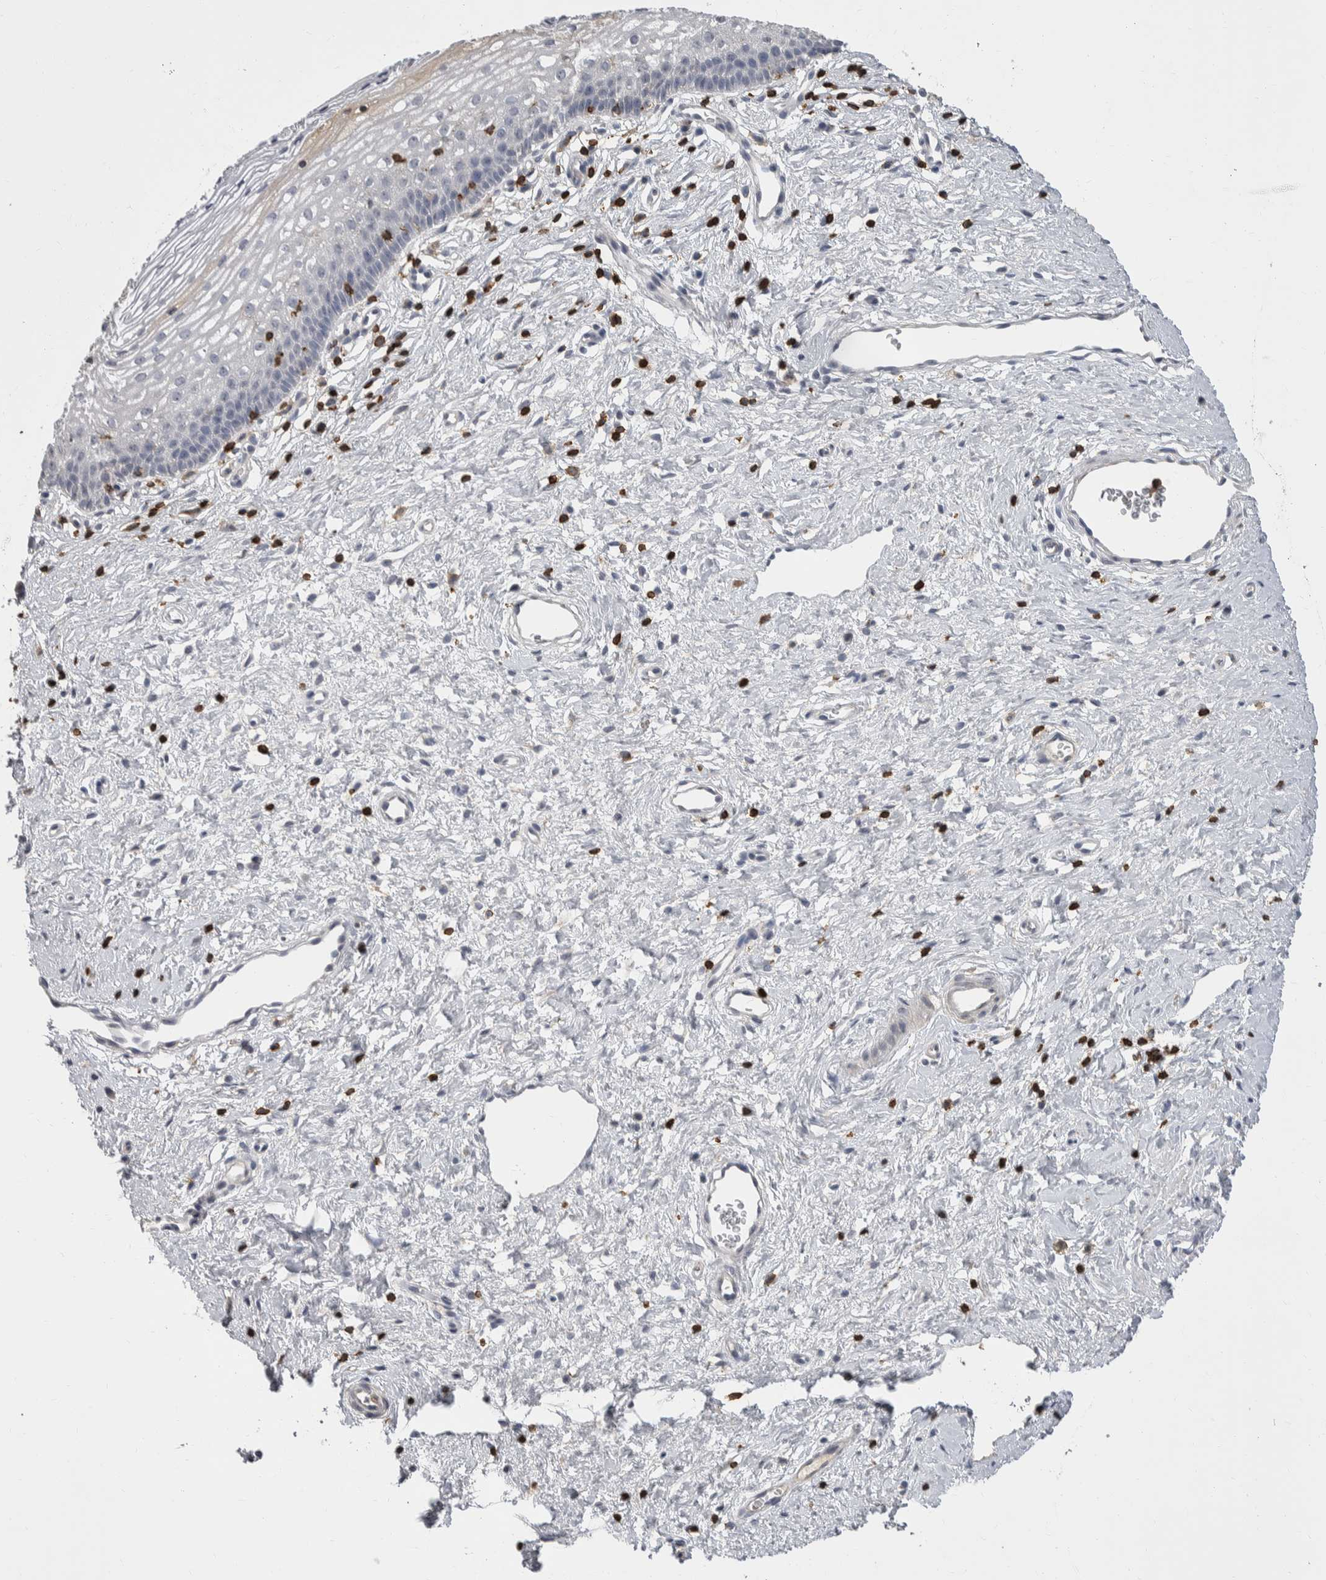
{"staining": {"intensity": "negative", "quantity": "none", "location": "none"}, "tissue": "cervix", "cell_type": "Glandular cells", "image_type": "normal", "snomed": [{"axis": "morphology", "description": "Normal tissue, NOS"}, {"axis": "topography", "description": "Cervix"}], "caption": "Glandular cells are negative for protein expression in benign human cervix. The staining is performed using DAB (3,3'-diaminobenzidine) brown chromogen with nuclei counter-stained in using hematoxylin.", "gene": "CEP295NL", "patient": {"sex": "female", "age": 27}}